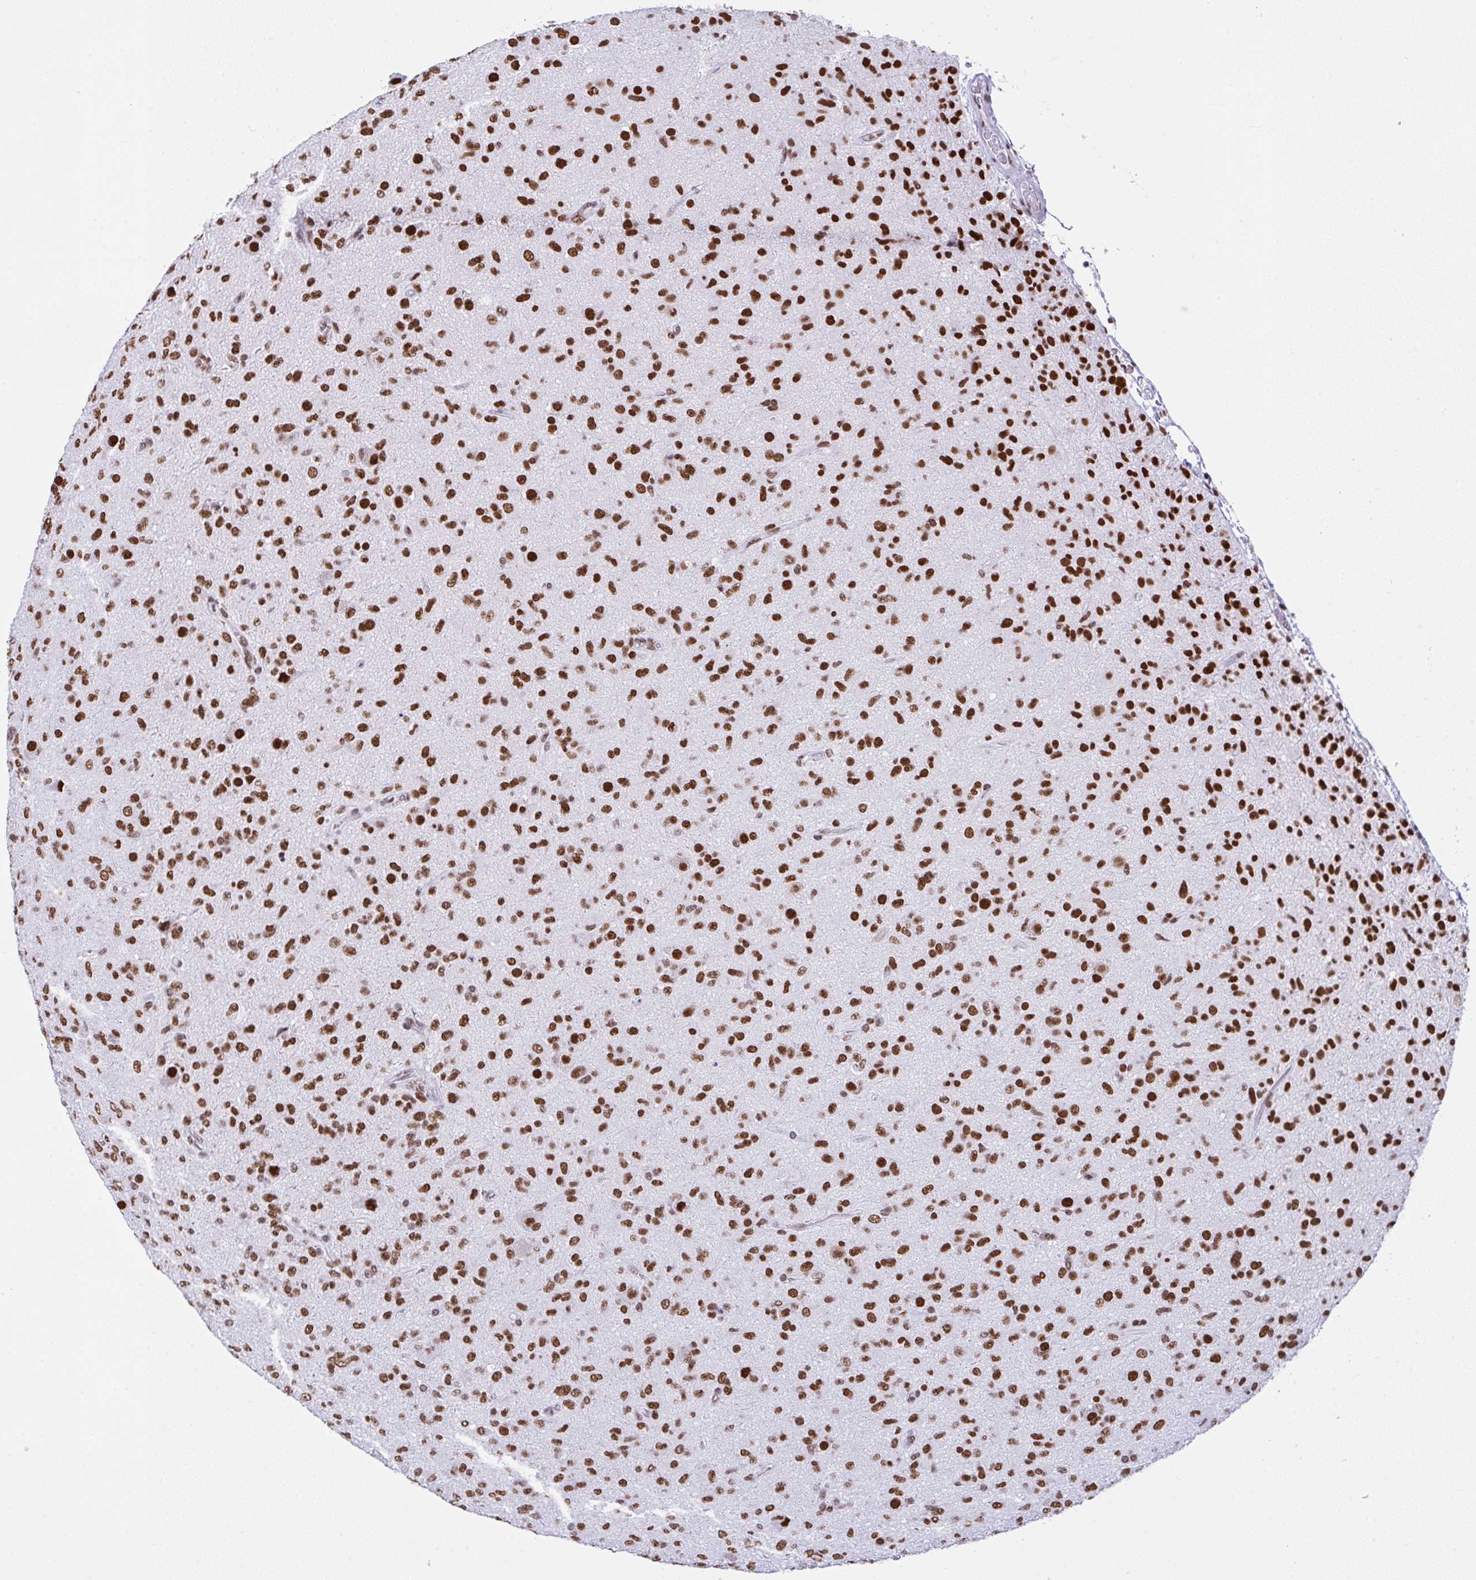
{"staining": {"intensity": "strong", "quantity": ">75%", "location": "nuclear"}, "tissue": "glioma", "cell_type": "Tumor cells", "image_type": "cancer", "snomed": [{"axis": "morphology", "description": "Glioma, malignant, Low grade"}, {"axis": "topography", "description": "Brain"}], "caption": "An image of human low-grade glioma (malignant) stained for a protein exhibits strong nuclear brown staining in tumor cells.", "gene": "DDX52", "patient": {"sex": "male", "age": 65}}